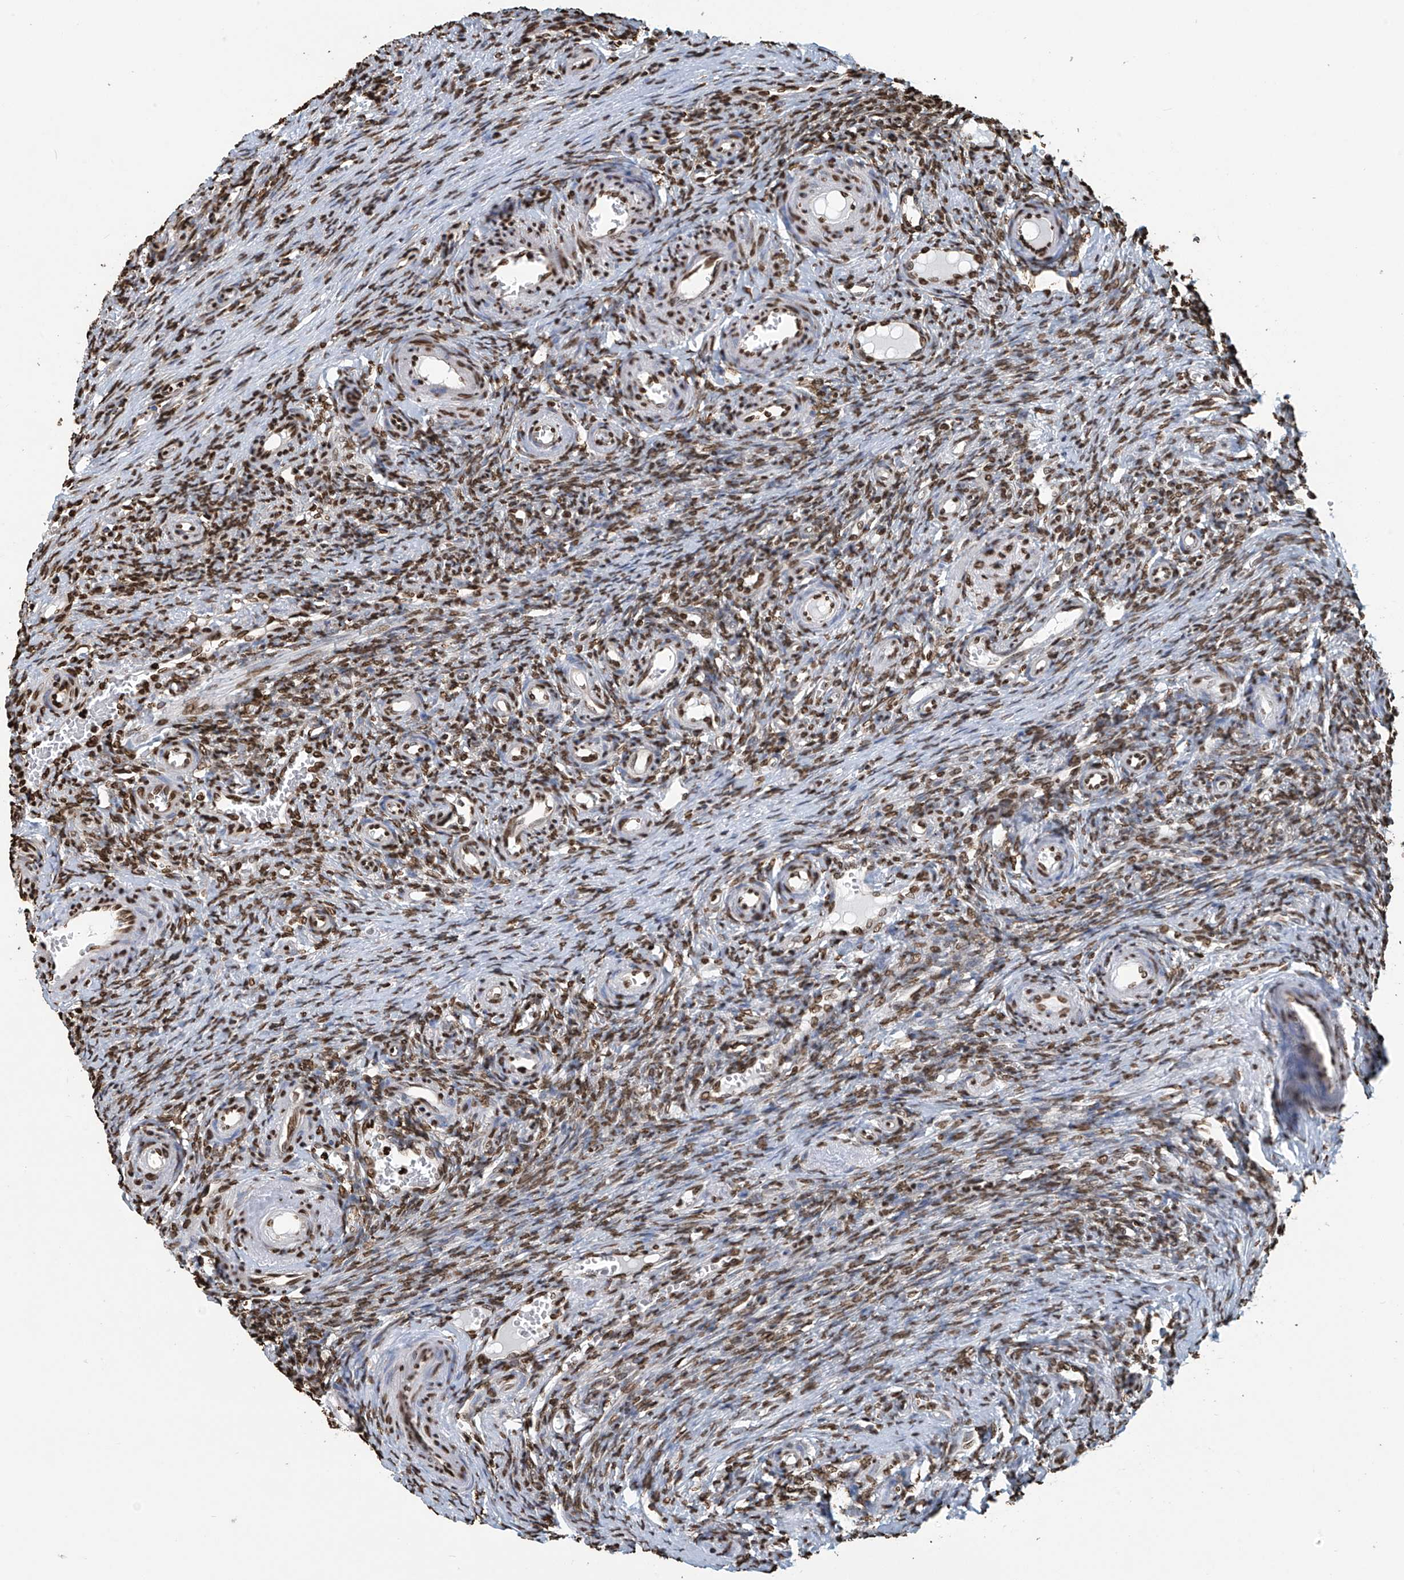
{"staining": {"intensity": "moderate", "quantity": ">75%", "location": "nuclear"}, "tissue": "ovary", "cell_type": "Ovarian stroma cells", "image_type": "normal", "snomed": [{"axis": "morphology", "description": "Adenocarcinoma, NOS"}, {"axis": "topography", "description": "Endometrium"}], "caption": "IHC histopathology image of normal ovary stained for a protein (brown), which exhibits medium levels of moderate nuclear positivity in about >75% of ovarian stroma cells.", "gene": "DPPA2", "patient": {"sex": "female", "age": 32}}